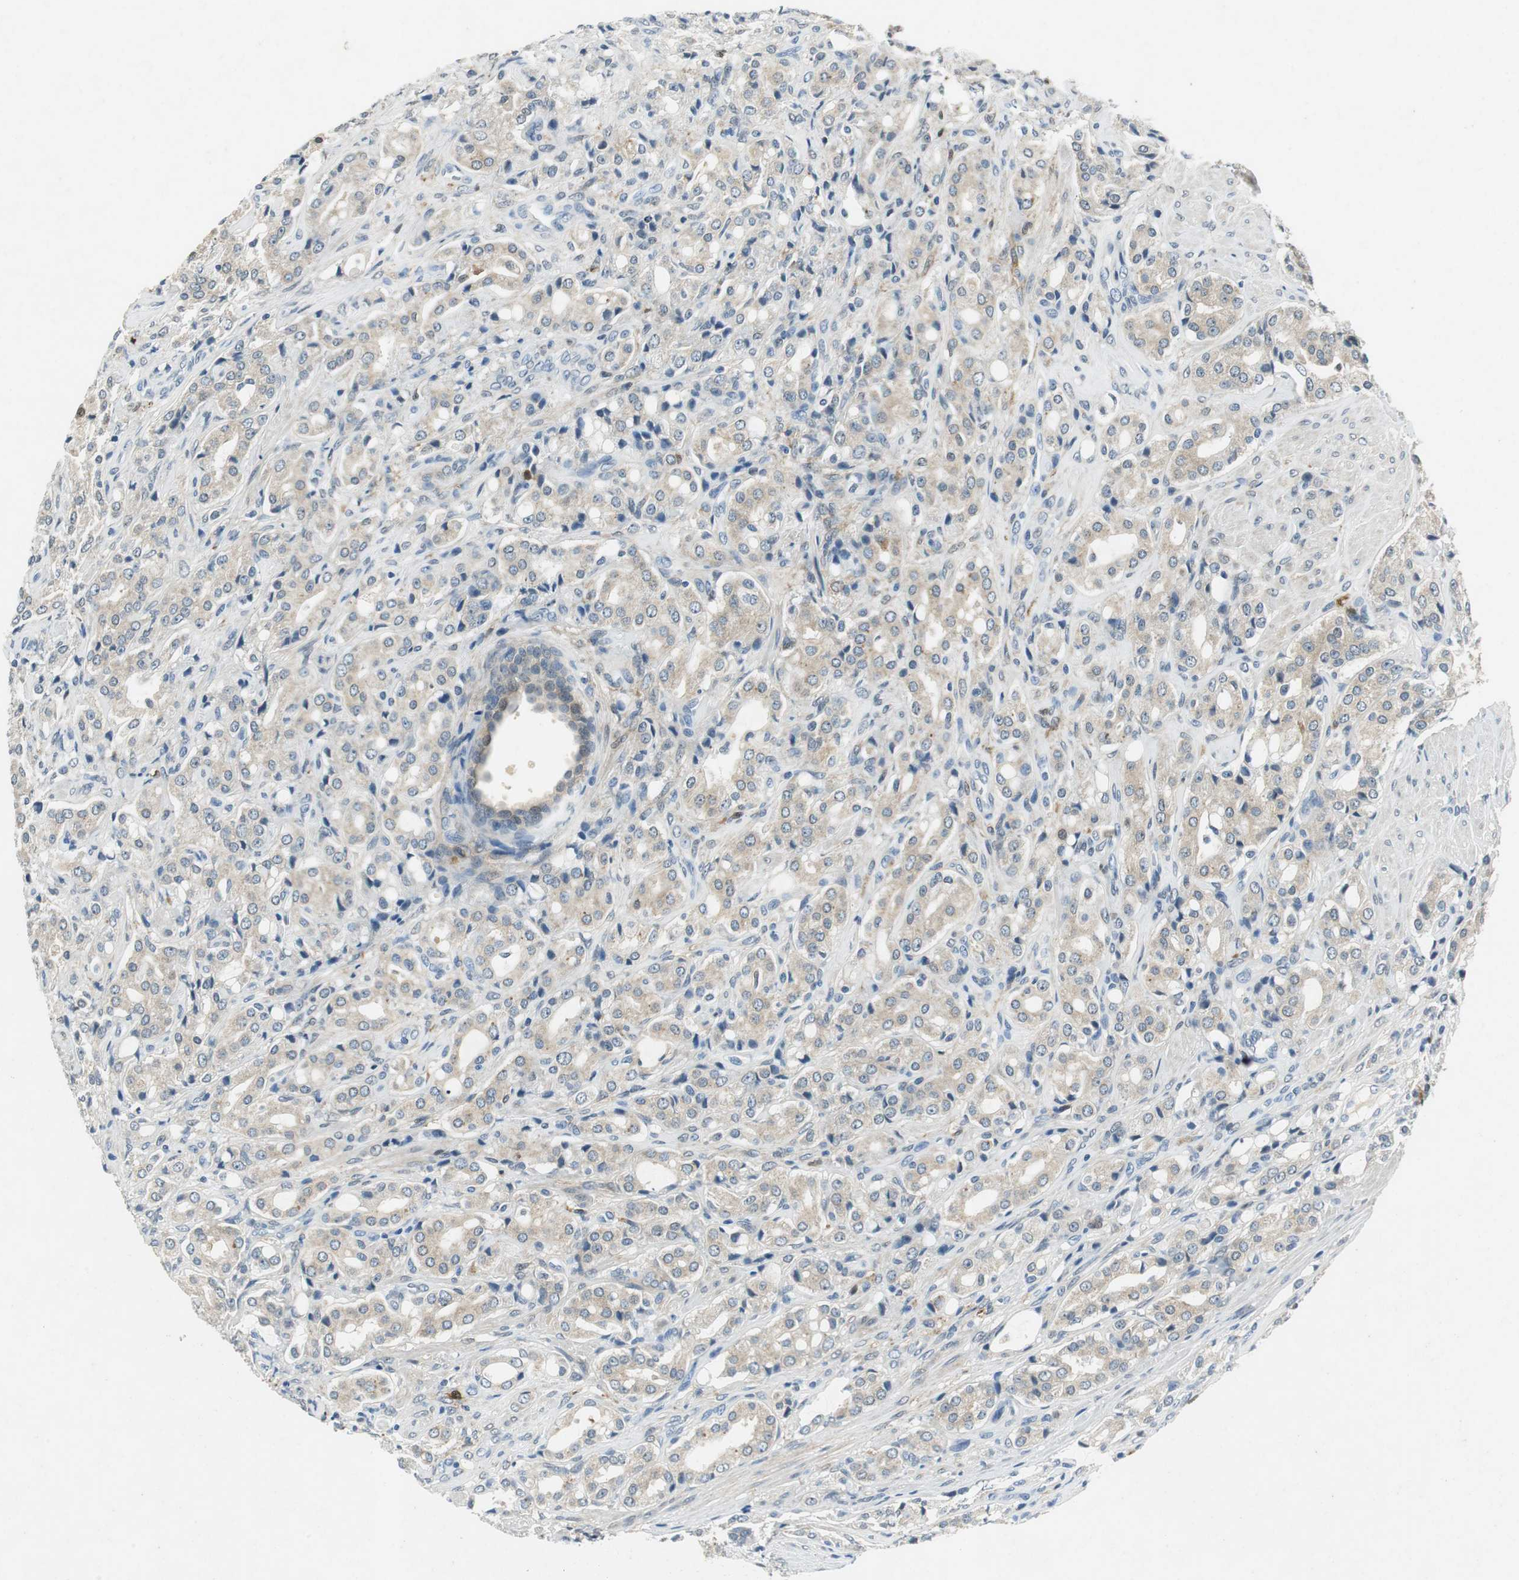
{"staining": {"intensity": "weak", "quantity": ">75%", "location": "cytoplasmic/membranous"}, "tissue": "prostate cancer", "cell_type": "Tumor cells", "image_type": "cancer", "snomed": [{"axis": "morphology", "description": "Adenocarcinoma, High grade"}, {"axis": "topography", "description": "Prostate"}], "caption": "An immunohistochemistry (IHC) histopathology image of neoplastic tissue is shown. Protein staining in brown shows weak cytoplasmic/membranous positivity in prostate cancer within tumor cells.", "gene": "ME1", "patient": {"sex": "male", "age": 72}}